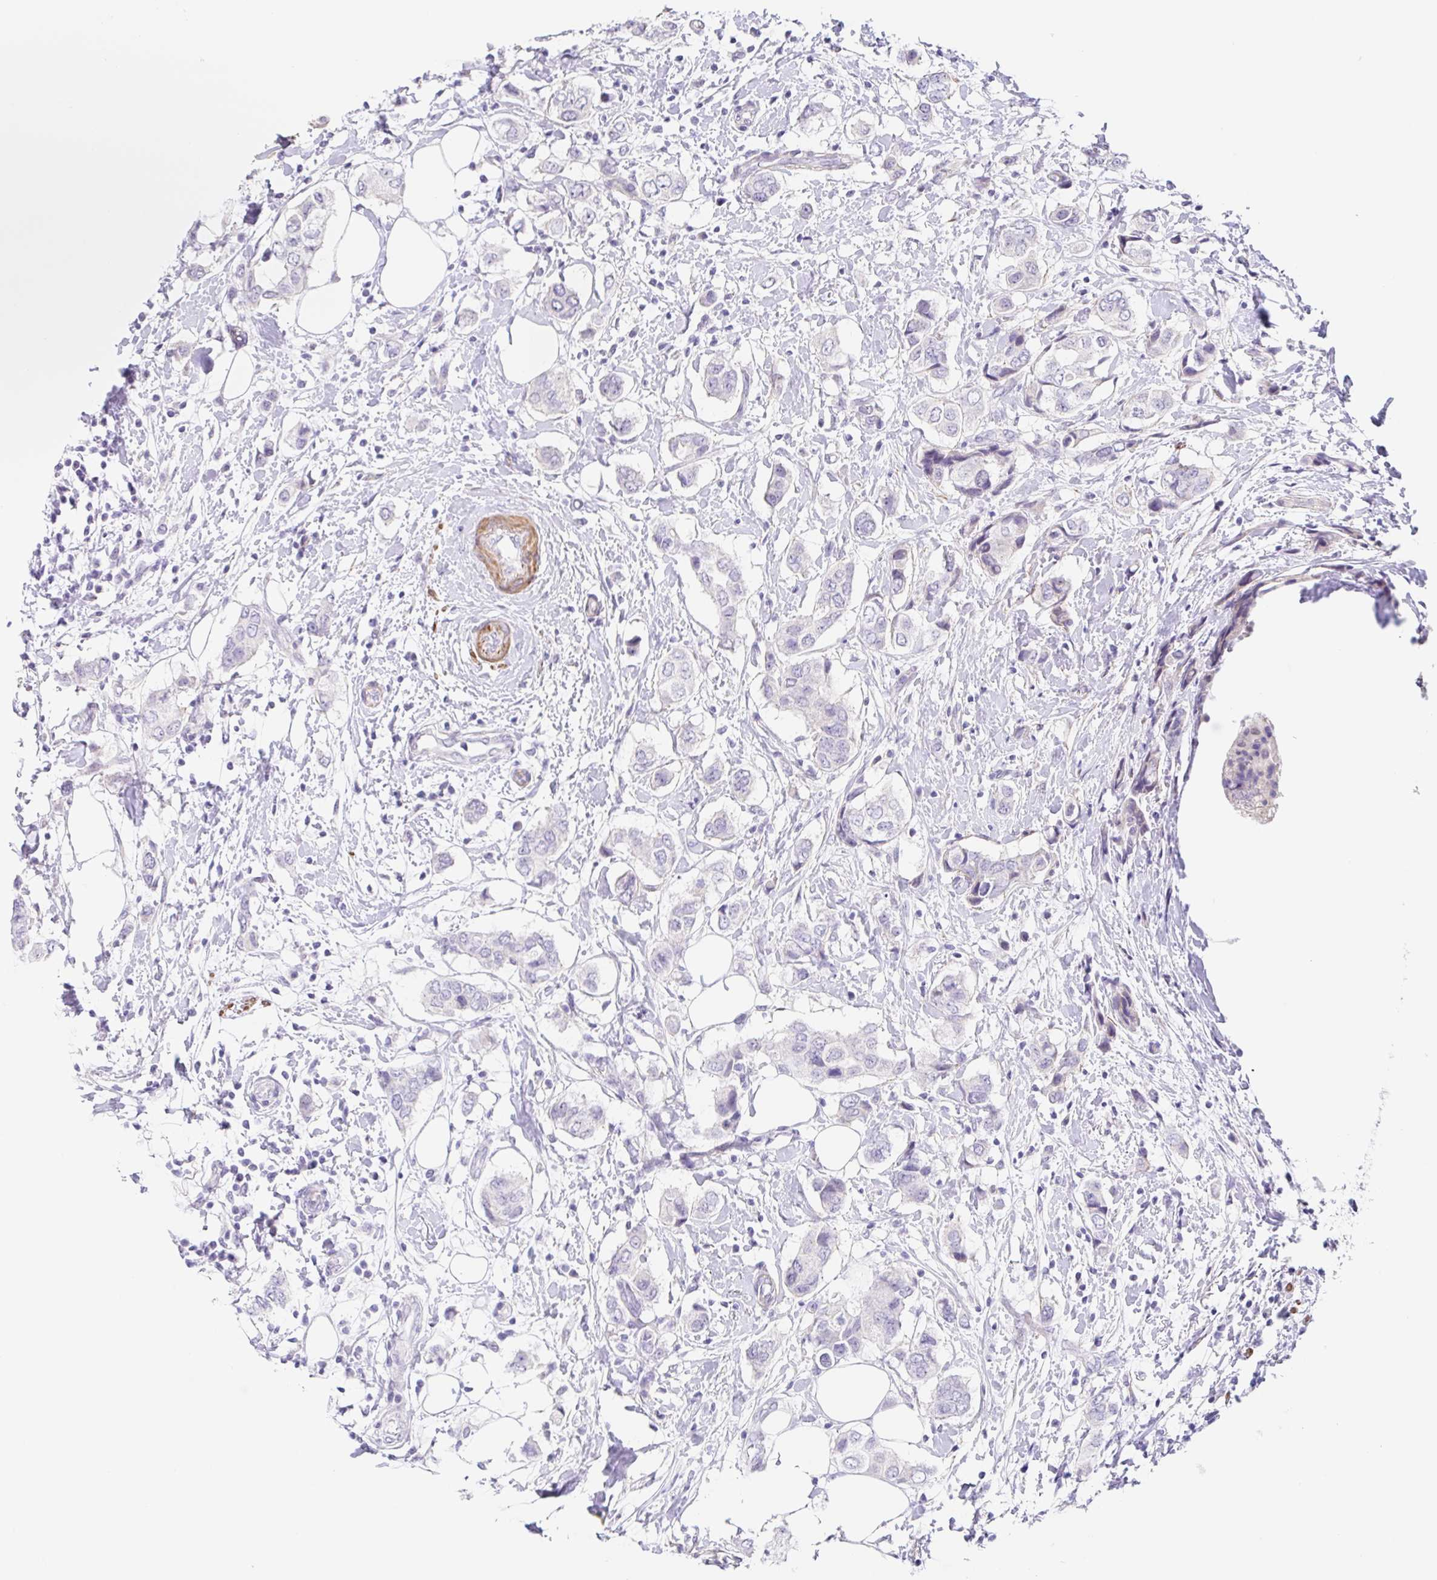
{"staining": {"intensity": "negative", "quantity": "none", "location": "none"}, "tissue": "breast cancer", "cell_type": "Tumor cells", "image_type": "cancer", "snomed": [{"axis": "morphology", "description": "Lobular carcinoma"}, {"axis": "topography", "description": "Breast"}], "caption": "Immunohistochemical staining of human breast cancer (lobular carcinoma) shows no significant staining in tumor cells. The staining was performed using DAB to visualize the protein expression in brown, while the nuclei were stained in blue with hematoxylin (Magnification: 20x).", "gene": "DCAF17", "patient": {"sex": "female", "age": 51}}